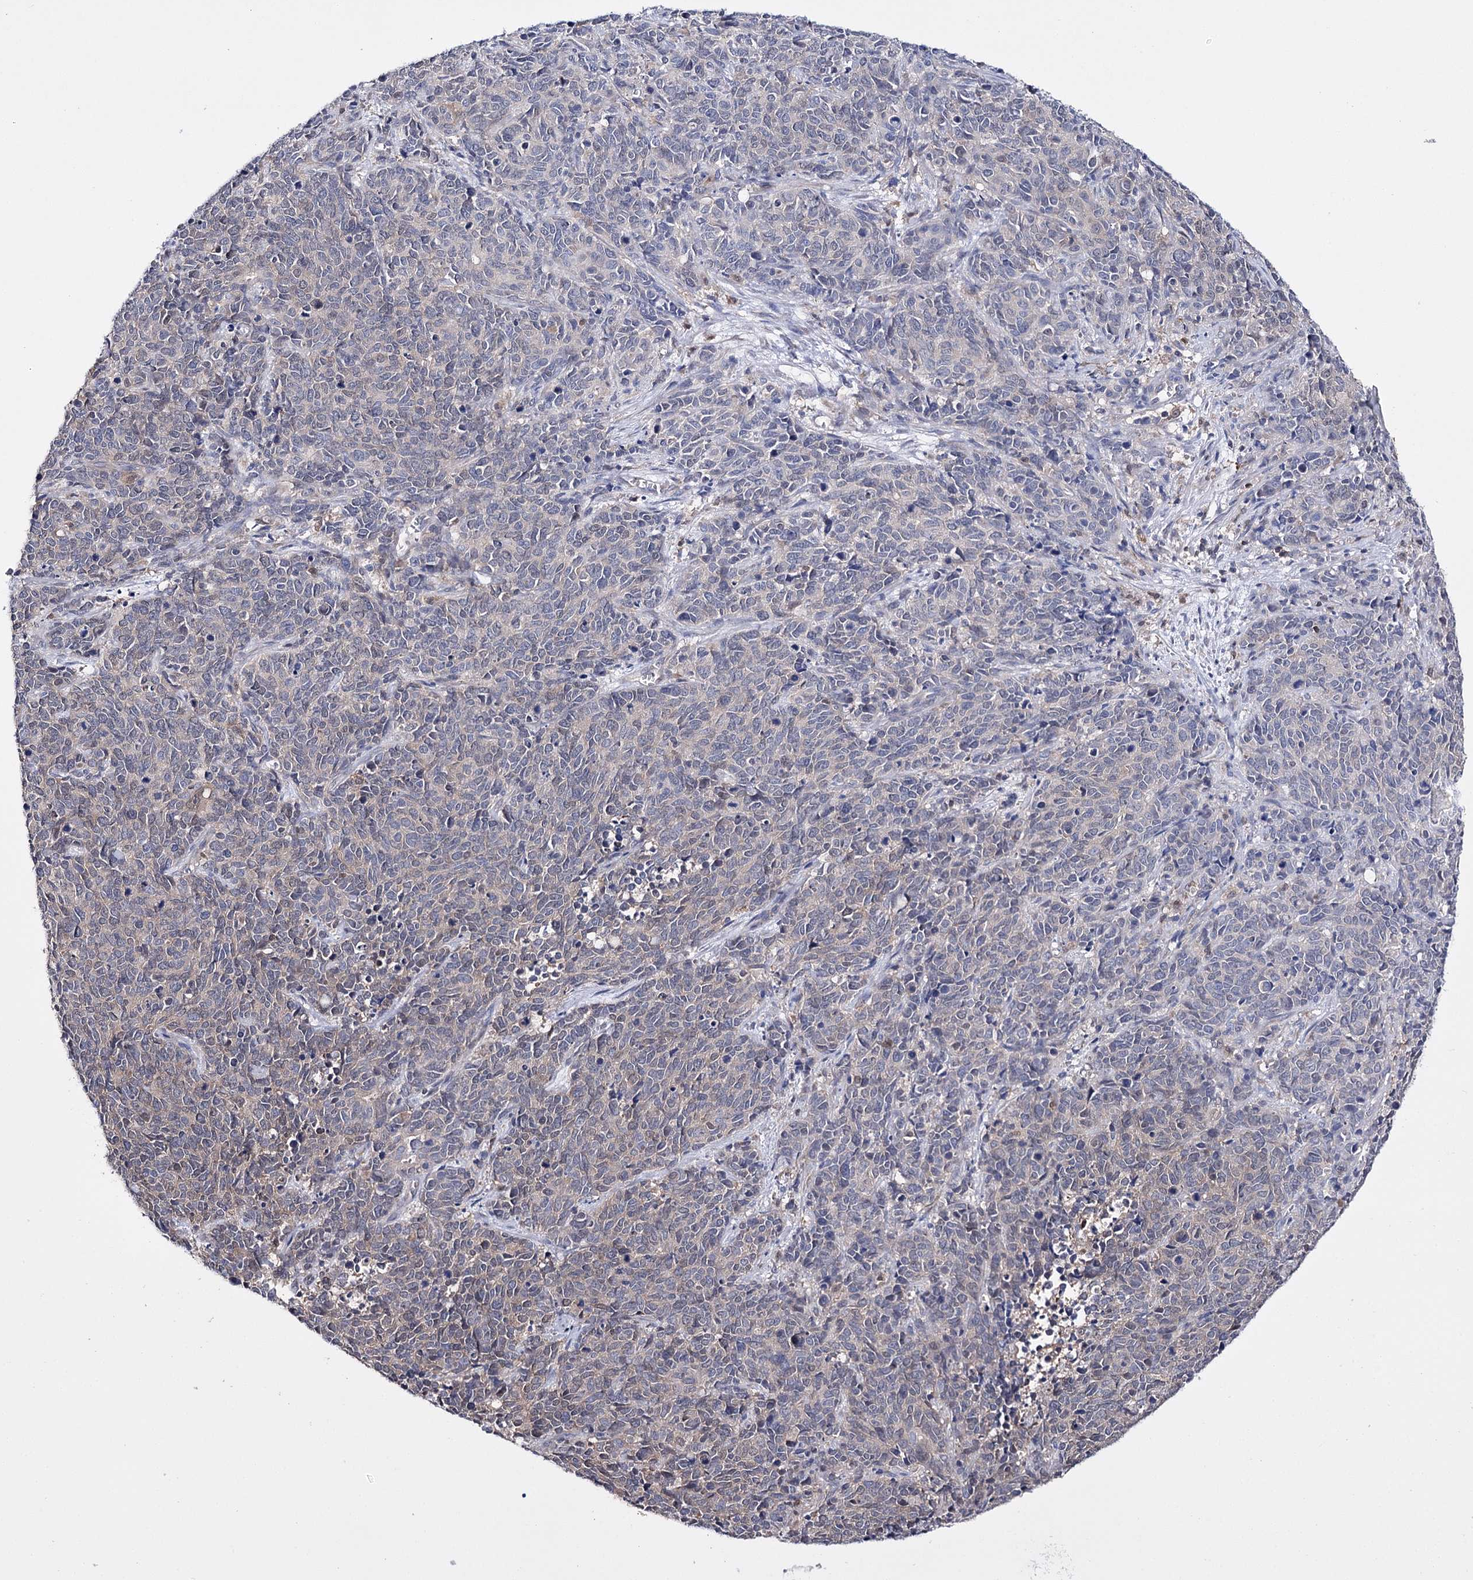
{"staining": {"intensity": "weak", "quantity": "<25%", "location": "cytoplasmic/membranous"}, "tissue": "cervical cancer", "cell_type": "Tumor cells", "image_type": "cancer", "snomed": [{"axis": "morphology", "description": "Squamous cell carcinoma, NOS"}, {"axis": "topography", "description": "Cervix"}], "caption": "High power microscopy photomicrograph of an immunohistochemistry (IHC) micrograph of cervical cancer, revealing no significant positivity in tumor cells.", "gene": "PTER", "patient": {"sex": "female", "age": 60}}